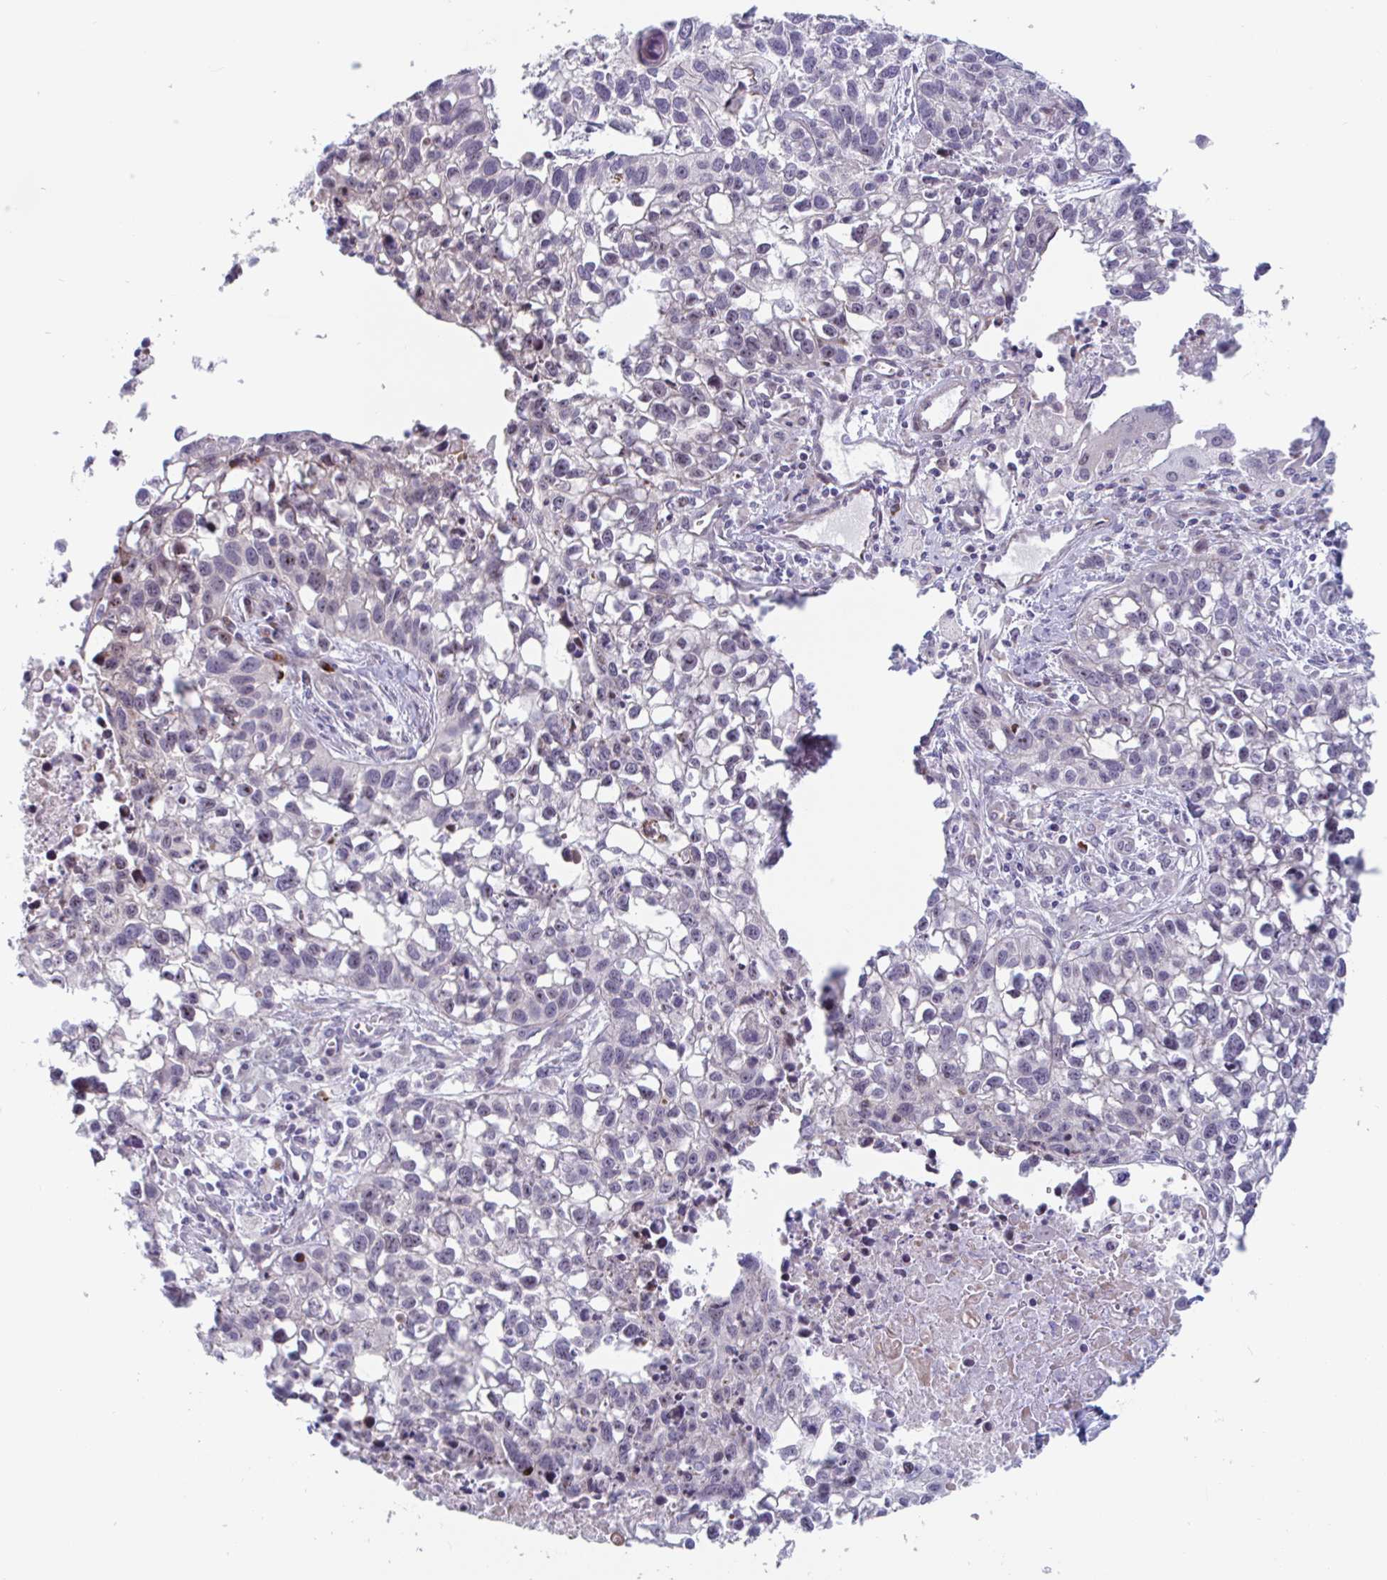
{"staining": {"intensity": "negative", "quantity": "none", "location": "none"}, "tissue": "lung cancer", "cell_type": "Tumor cells", "image_type": "cancer", "snomed": [{"axis": "morphology", "description": "Squamous cell carcinoma, NOS"}, {"axis": "topography", "description": "Lung"}], "caption": "Tumor cells show no significant protein expression in squamous cell carcinoma (lung).", "gene": "DUXA", "patient": {"sex": "male", "age": 74}}